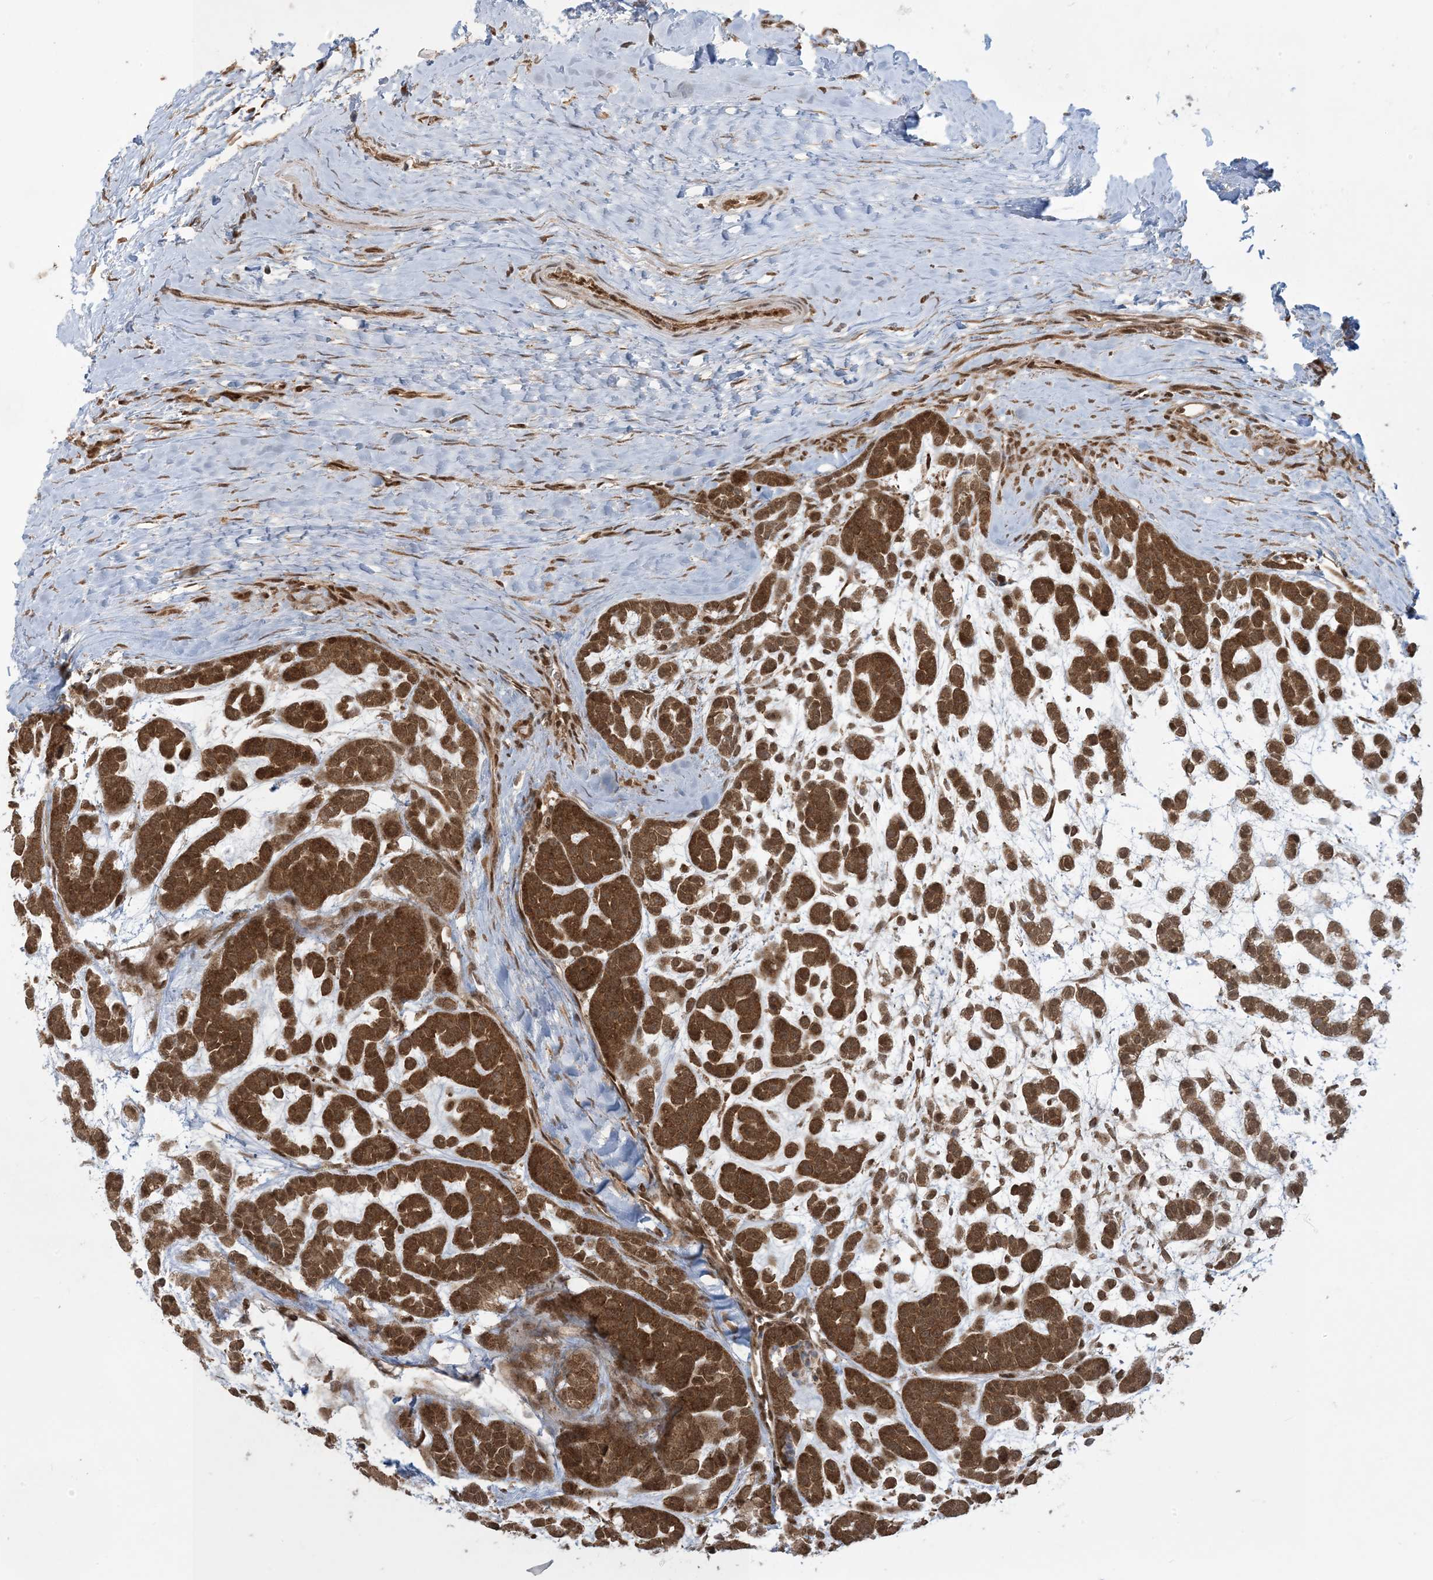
{"staining": {"intensity": "strong", "quantity": ">75%", "location": "cytoplasmic/membranous"}, "tissue": "head and neck cancer", "cell_type": "Tumor cells", "image_type": "cancer", "snomed": [{"axis": "morphology", "description": "Adenocarcinoma, NOS"}, {"axis": "morphology", "description": "Adenoma, NOS"}, {"axis": "topography", "description": "Head-Neck"}], "caption": "Tumor cells demonstrate strong cytoplasmic/membranous staining in about >75% of cells in adenocarcinoma (head and neck).", "gene": "ABCF3", "patient": {"sex": "female", "age": 55}}